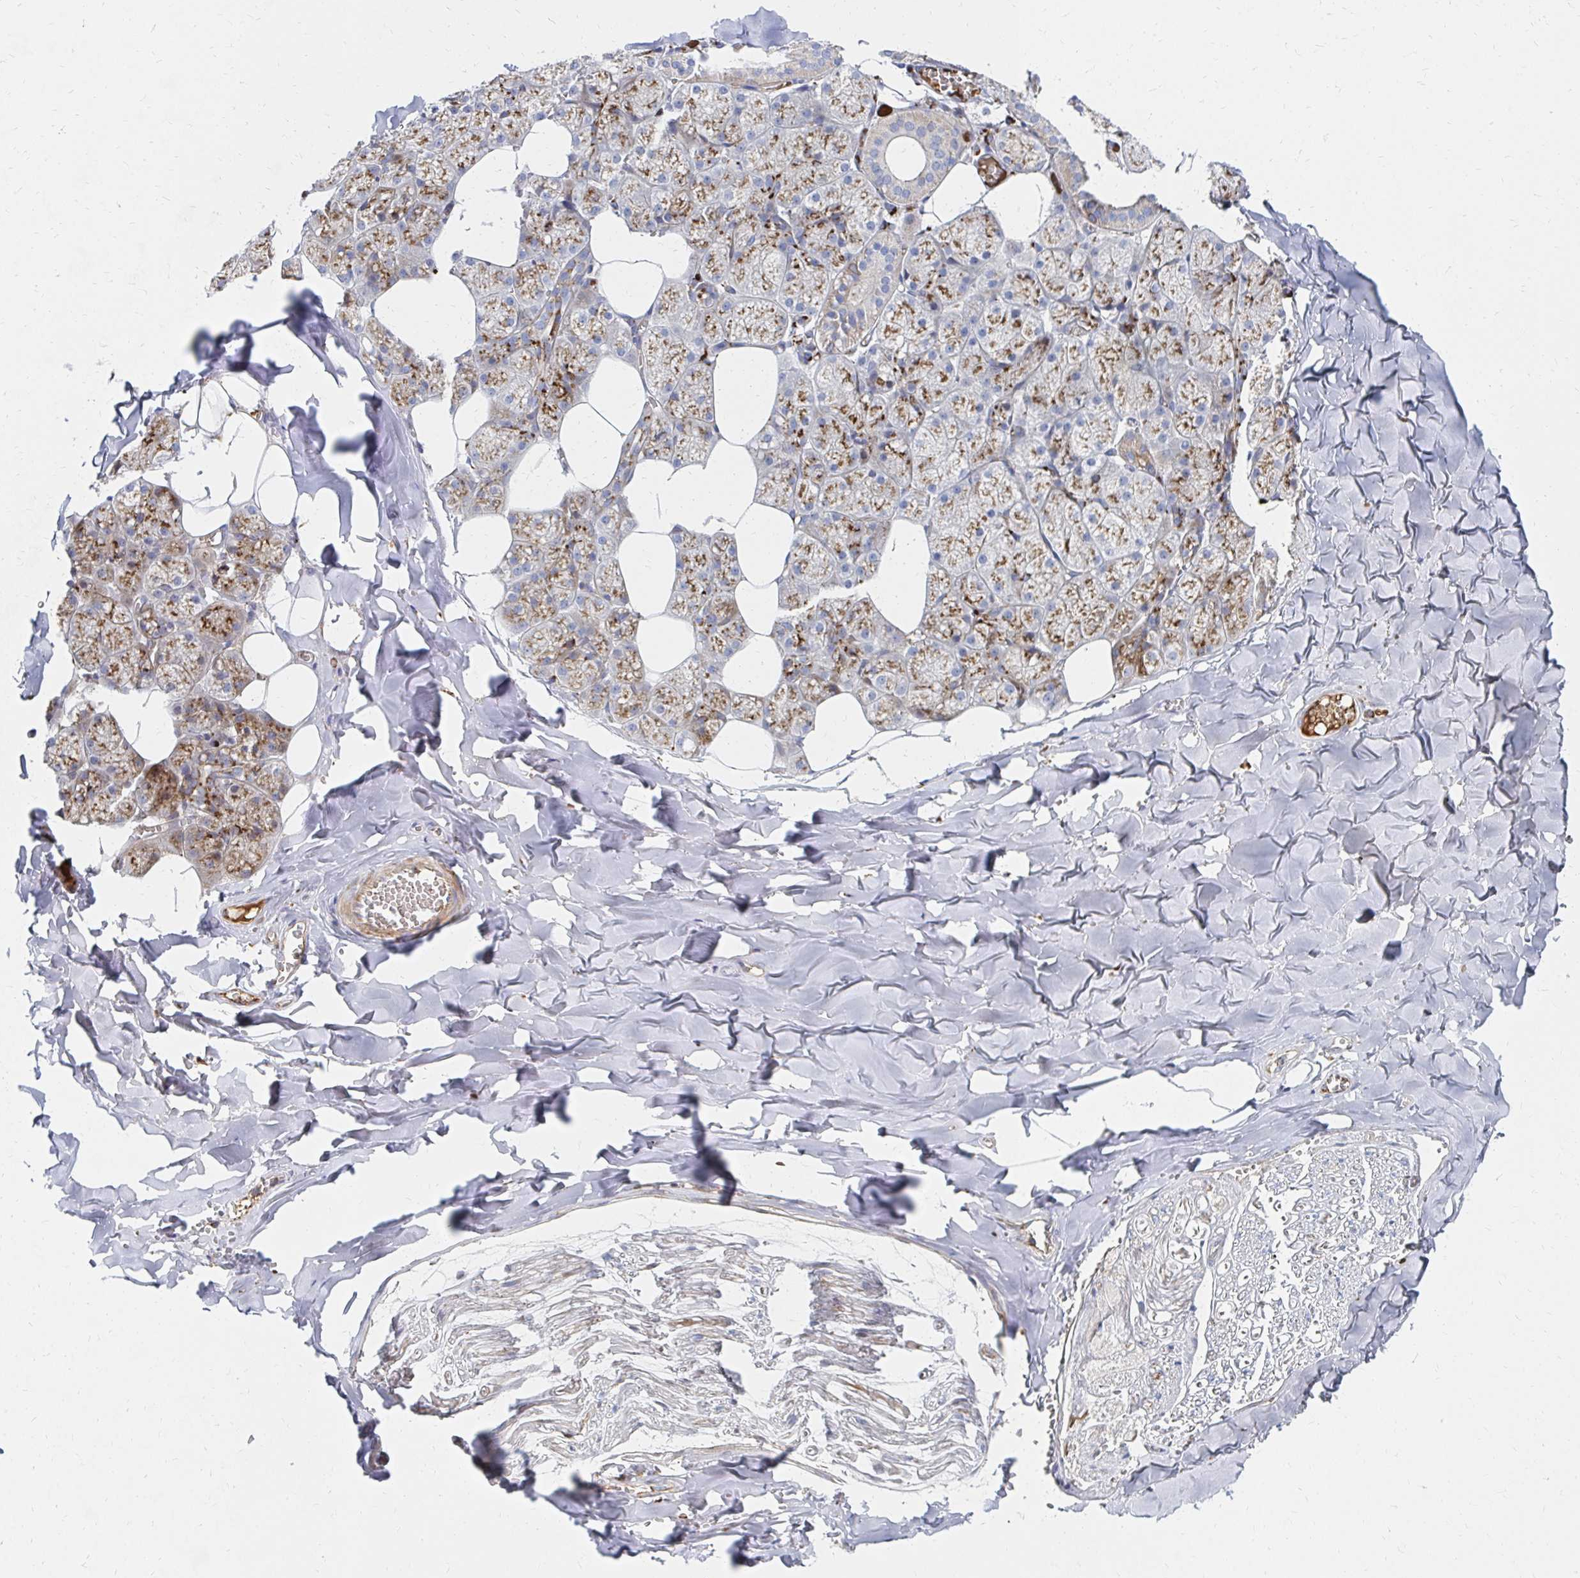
{"staining": {"intensity": "moderate", "quantity": "25%-75%", "location": "cytoplasmic/membranous"}, "tissue": "salivary gland", "cell_type": "Glandular cells", "image_type": "normal", "snomed": [{"axis": "morphology", "description": "Normal tissue, NOS"}, {"axis": "topography", "description": "Salivary gland"}, {"axis": "topography", "description": "Peripheral nerve tissue"}], "caption": "A brown stain highlights moderate cytoplasmic/membranous expression of a protein in glandular cells of unremarkable salivary gland.", "gene": "MAN1A1", "patient": {"sex": "male", "age": 38}}